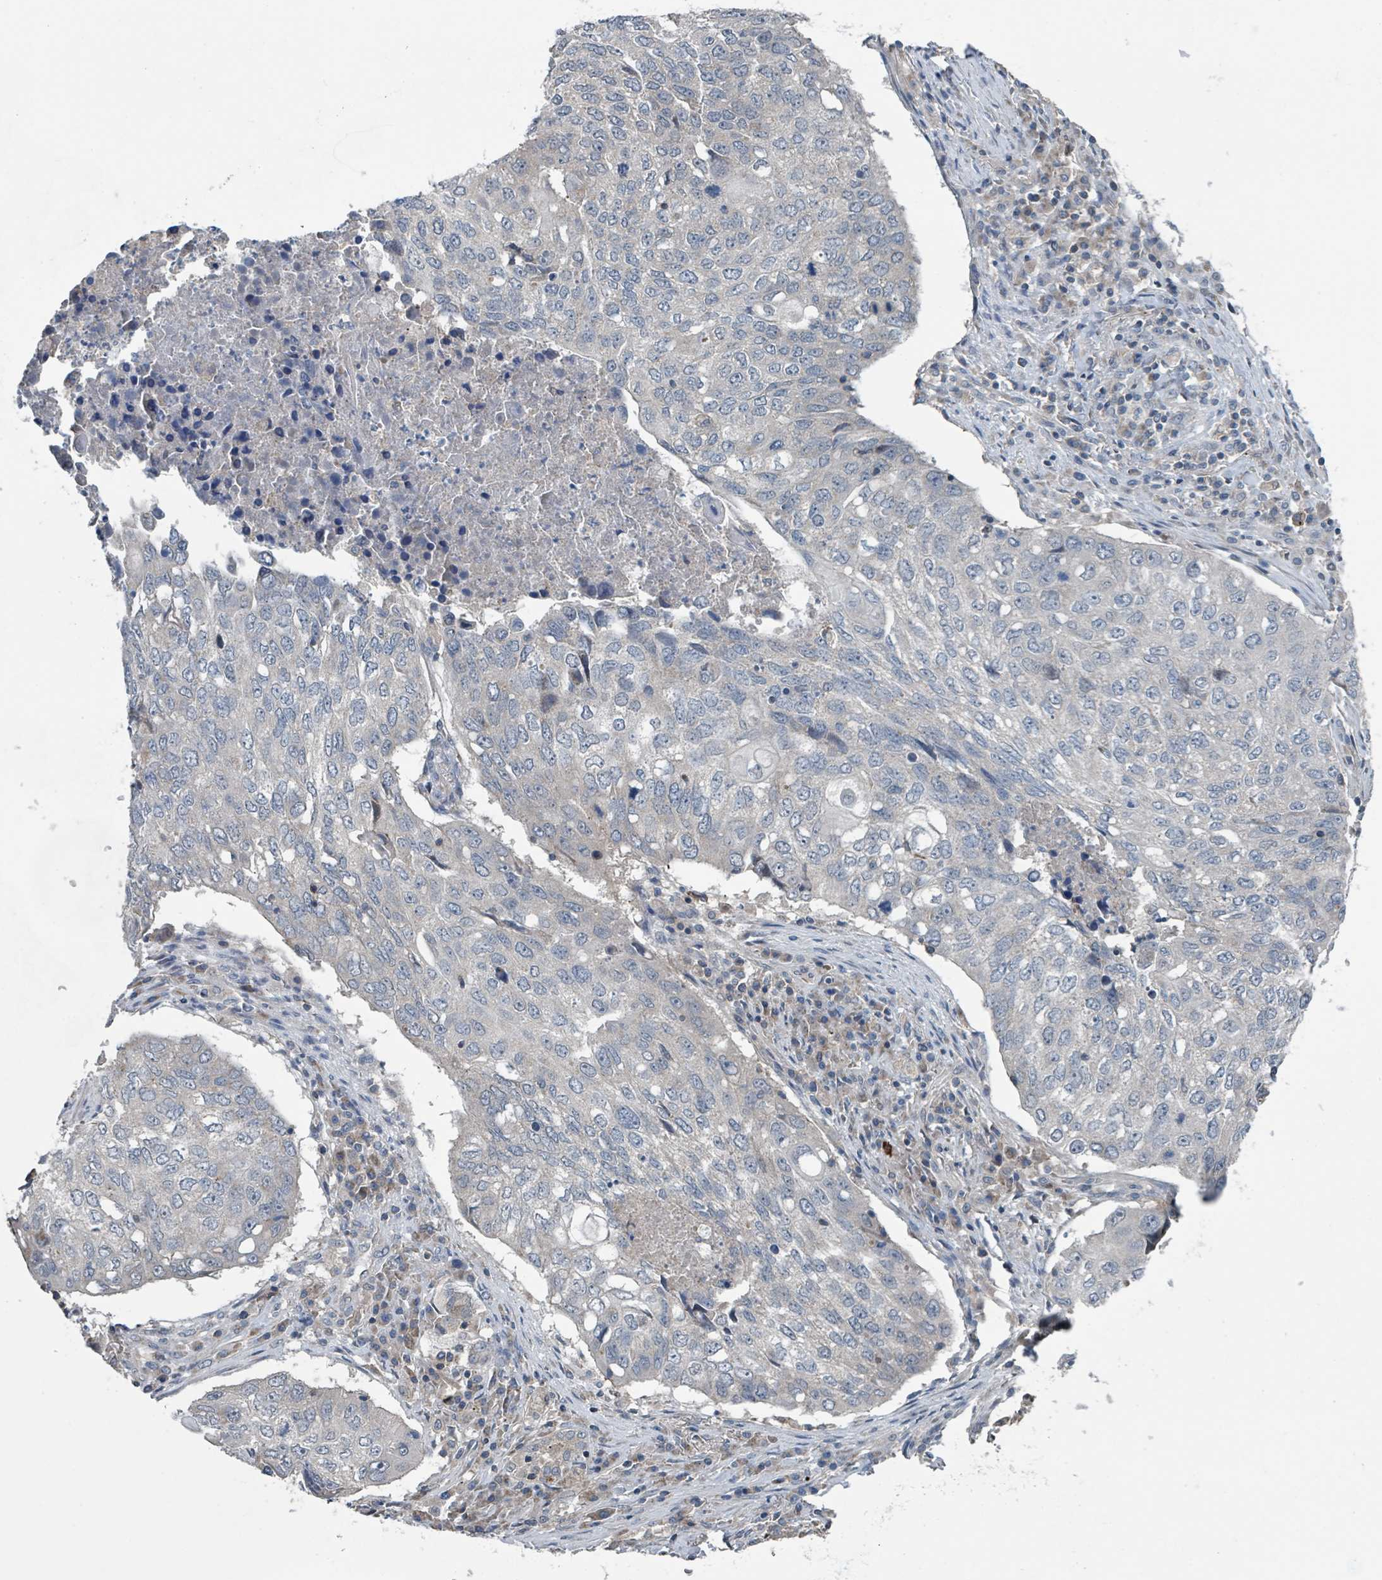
{"staining": {"intensity": "negative", "quantity": "none", "location": "none"}, "tissue": "lung cancer", "cell_type": "Tumor cells", "image_type": "cancer", "snomed": [{"axis": "morphology", "description": "Squamous cell carcinoma, NOS"}, {"axis": "topography", "description": "Lung"}], "caption": "This histopathology image is of squamous cell carcinoma (lung) stained with immunohistochemistry (IHC) to label a protein in brown with the nuclei are counter-stained blue. There is no expression in tumor cells.", "gene": "ACBD4", "patient": {"sex": "female", "age": 63}}